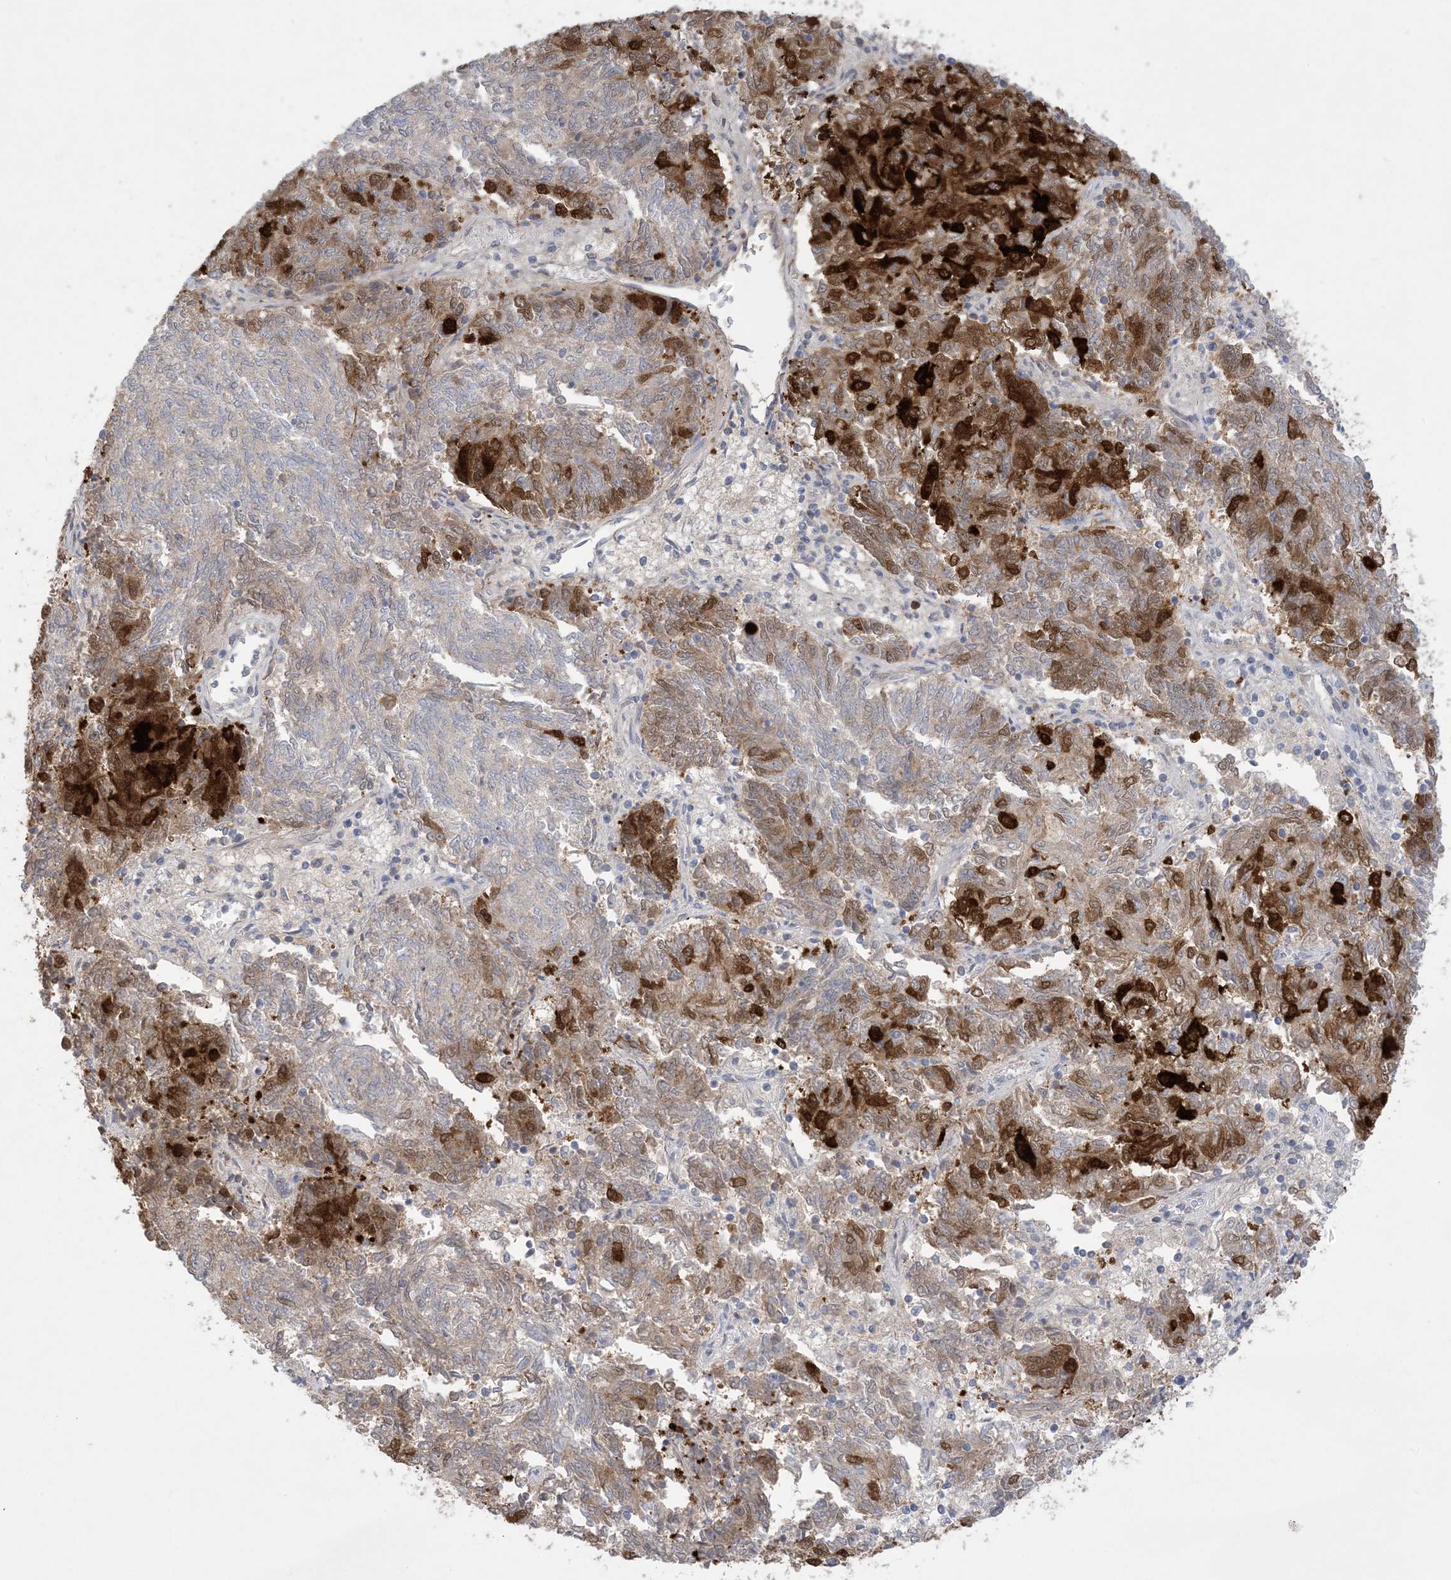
{"staining": {"intensity": "strong", "quantity": "25%-75%", "location": "cytoplasmic/membranous,nuclear"}, "tissue": "endometrial cancer", "cell_type": "Tumor cells", "image_type": "cancer", "snomed": [{"axis": "morphology", "description": "Adenocarcinoma, NOS"}, {"axis": "topography", "description": "Endometrium"}], "caption": "An immunohistochemistry (IHC) photomicrograph of tumor tissue is shown. Protein staining in brown labels strong cytoplasmic/membranous and nuclear positivity in endometrial cancer (adenocarcinoma) within tumor cells.", "gene": "HMGCS1", "patient": {"sex": "female", "age": 80}}